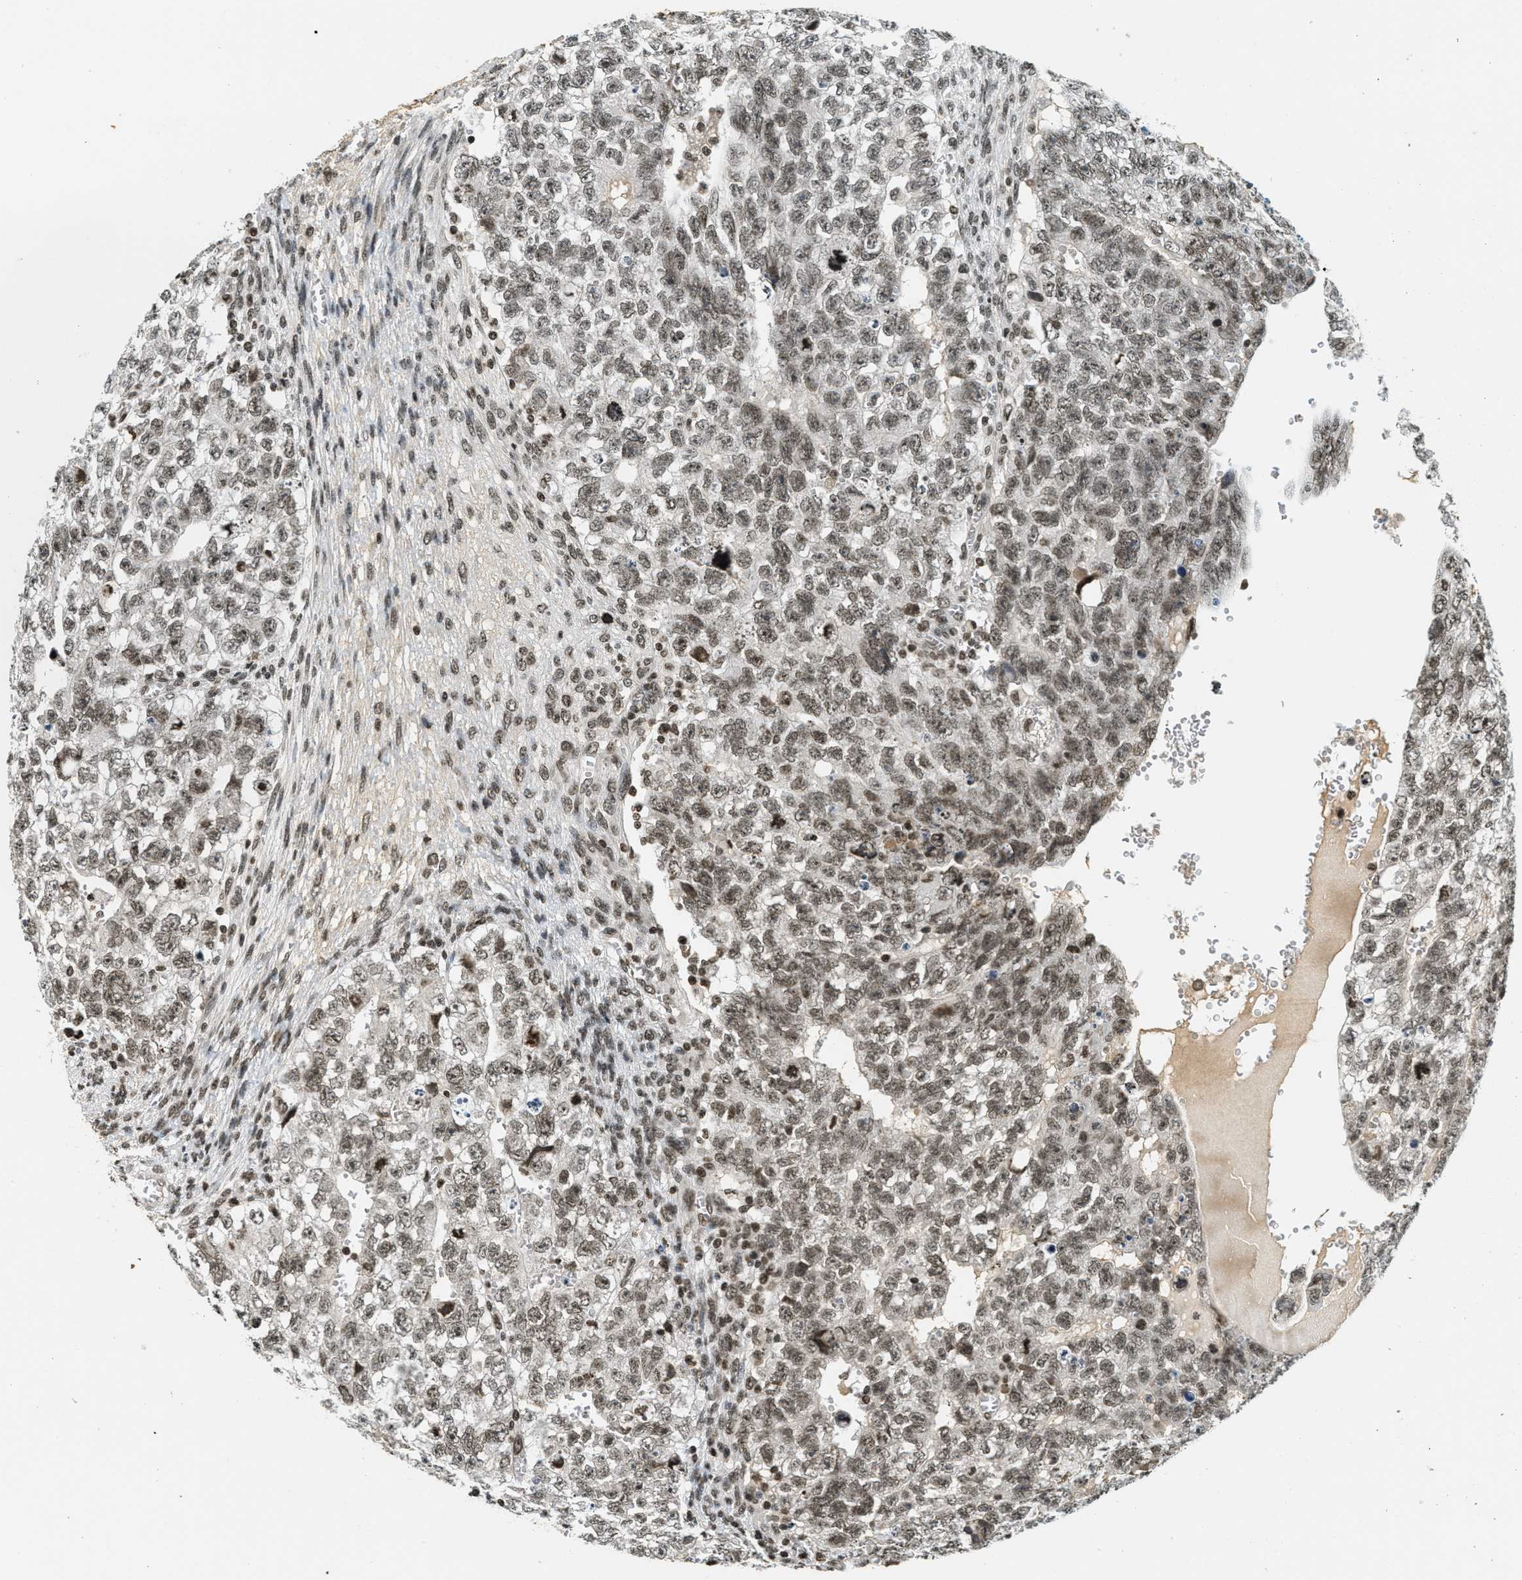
{"staining": {"intensity": "moderate", "quantity": ">75%", "location": "nuclear"}, "tissue": "testis cancer", "cell_type": "Tumor cells", "image_type": "cancer", "snomed": [{"axis": "morphology", "description": "Seminoma, NOS"}, {"axis": "morphology", "description": "Carcinoma, Embryonal, NOS"}, {"axis": "topography", "description": "Testis"}], "caption": "This micrograph displays immunohistochemistry (IHC) staining of testis embryonal carcinoma, with medium moderate nuclear positivity in about >75% of tumor cells.", "gene": "LDB2", "patient": {"sex": "male", "age": 38}}